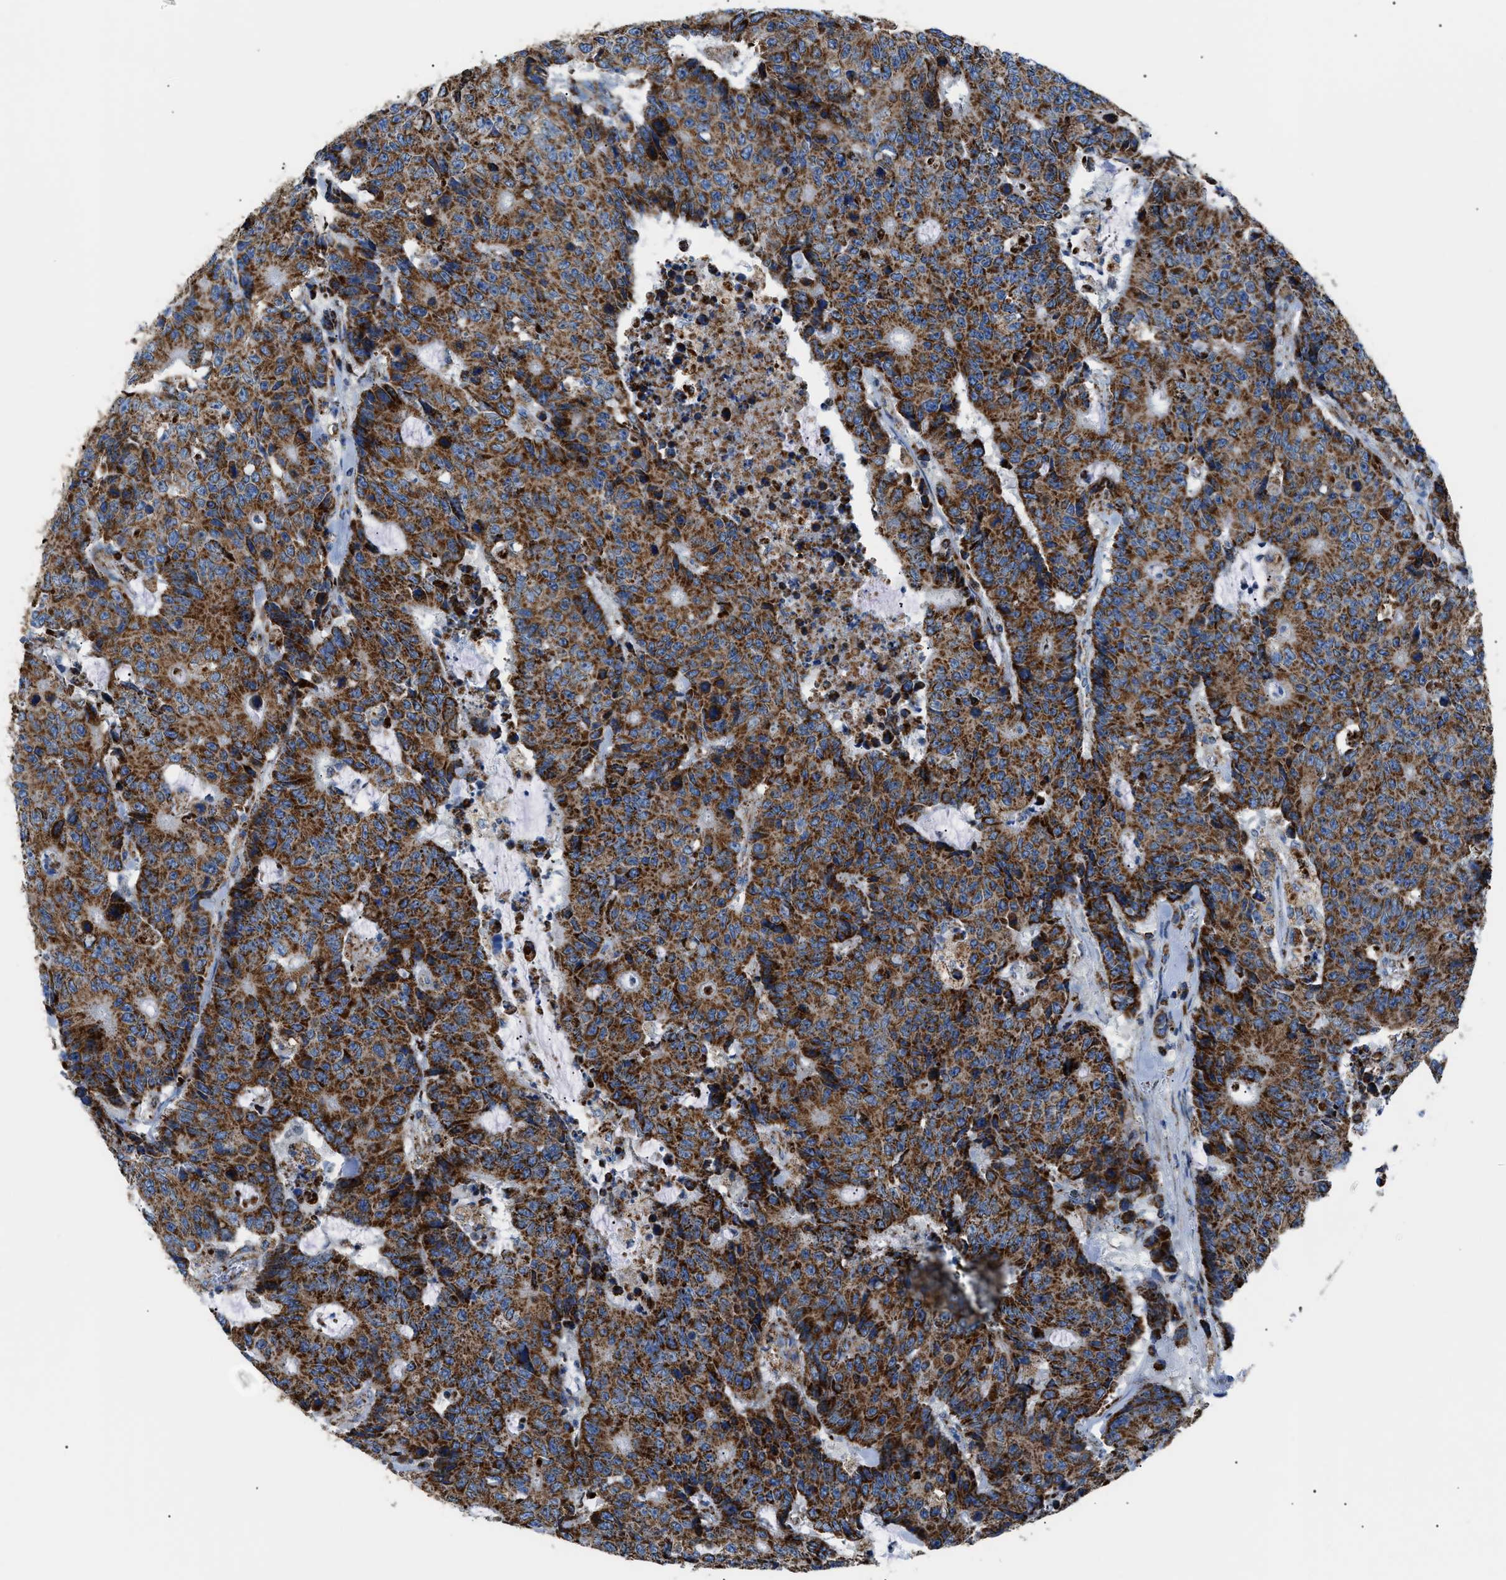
{"staining": {"intensity": "strong", "quantity": ">75%", "location": "cytoplasmic/membranous"}, "tissue": "colorectal cancer", "cell_type": "Tumor cells", "image_type": "cancer", "snomed": [{"axis": "morphology", "description": "Adenocarcinoma, NOS"}, {"axis": "topography", "description": "Colon"}], "caption": "The micrograph reveals immunohistochemical staining of colorectal cancer. There is strong cytoplasmic/membranous positivity is seen in approximately >75% of tumor cells.", "gene": "PHB2", "patient": {"sex": "female", "age": 86}}